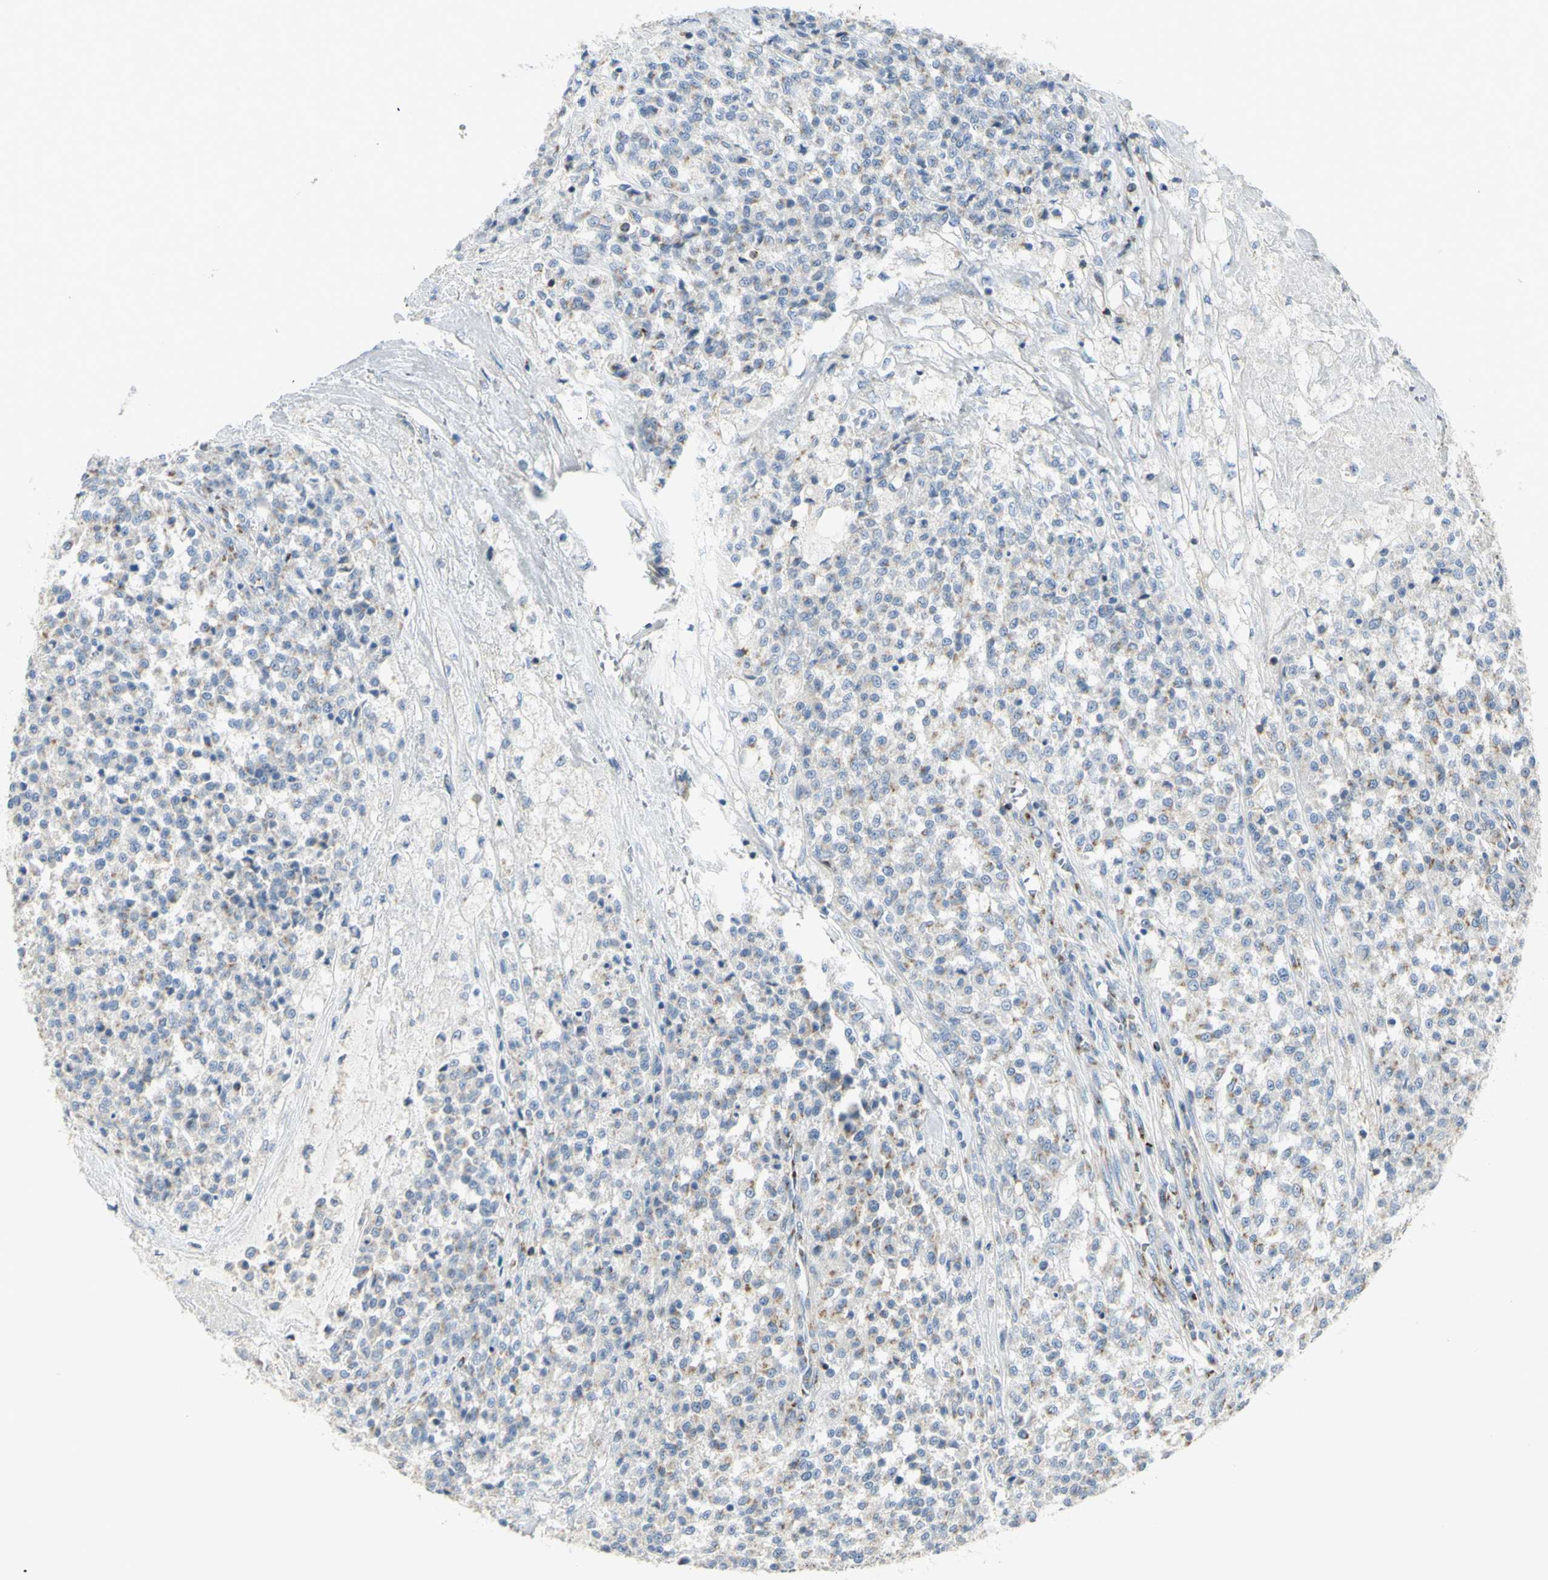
{"staining": {"intensity": "weak", "quantity": "<25%", "location": "cytoplasmic/membranous"}, "tissue": "testis cancer", "cell_type": "Tumor cells", "image_type": "cancer", "snomed": [{"axis": "morphology", "description": "Seminoma, NOS"}, {"axis": "topography", "description": "Testis"}], "caption": "Immunohistochemistry (IHC) image of human seminoma (testis) stained for a protein (brown), which displays no staining in tumor cells.", "gene": "B4GALT3", "patient": {"sex": "male", "age": 59}}